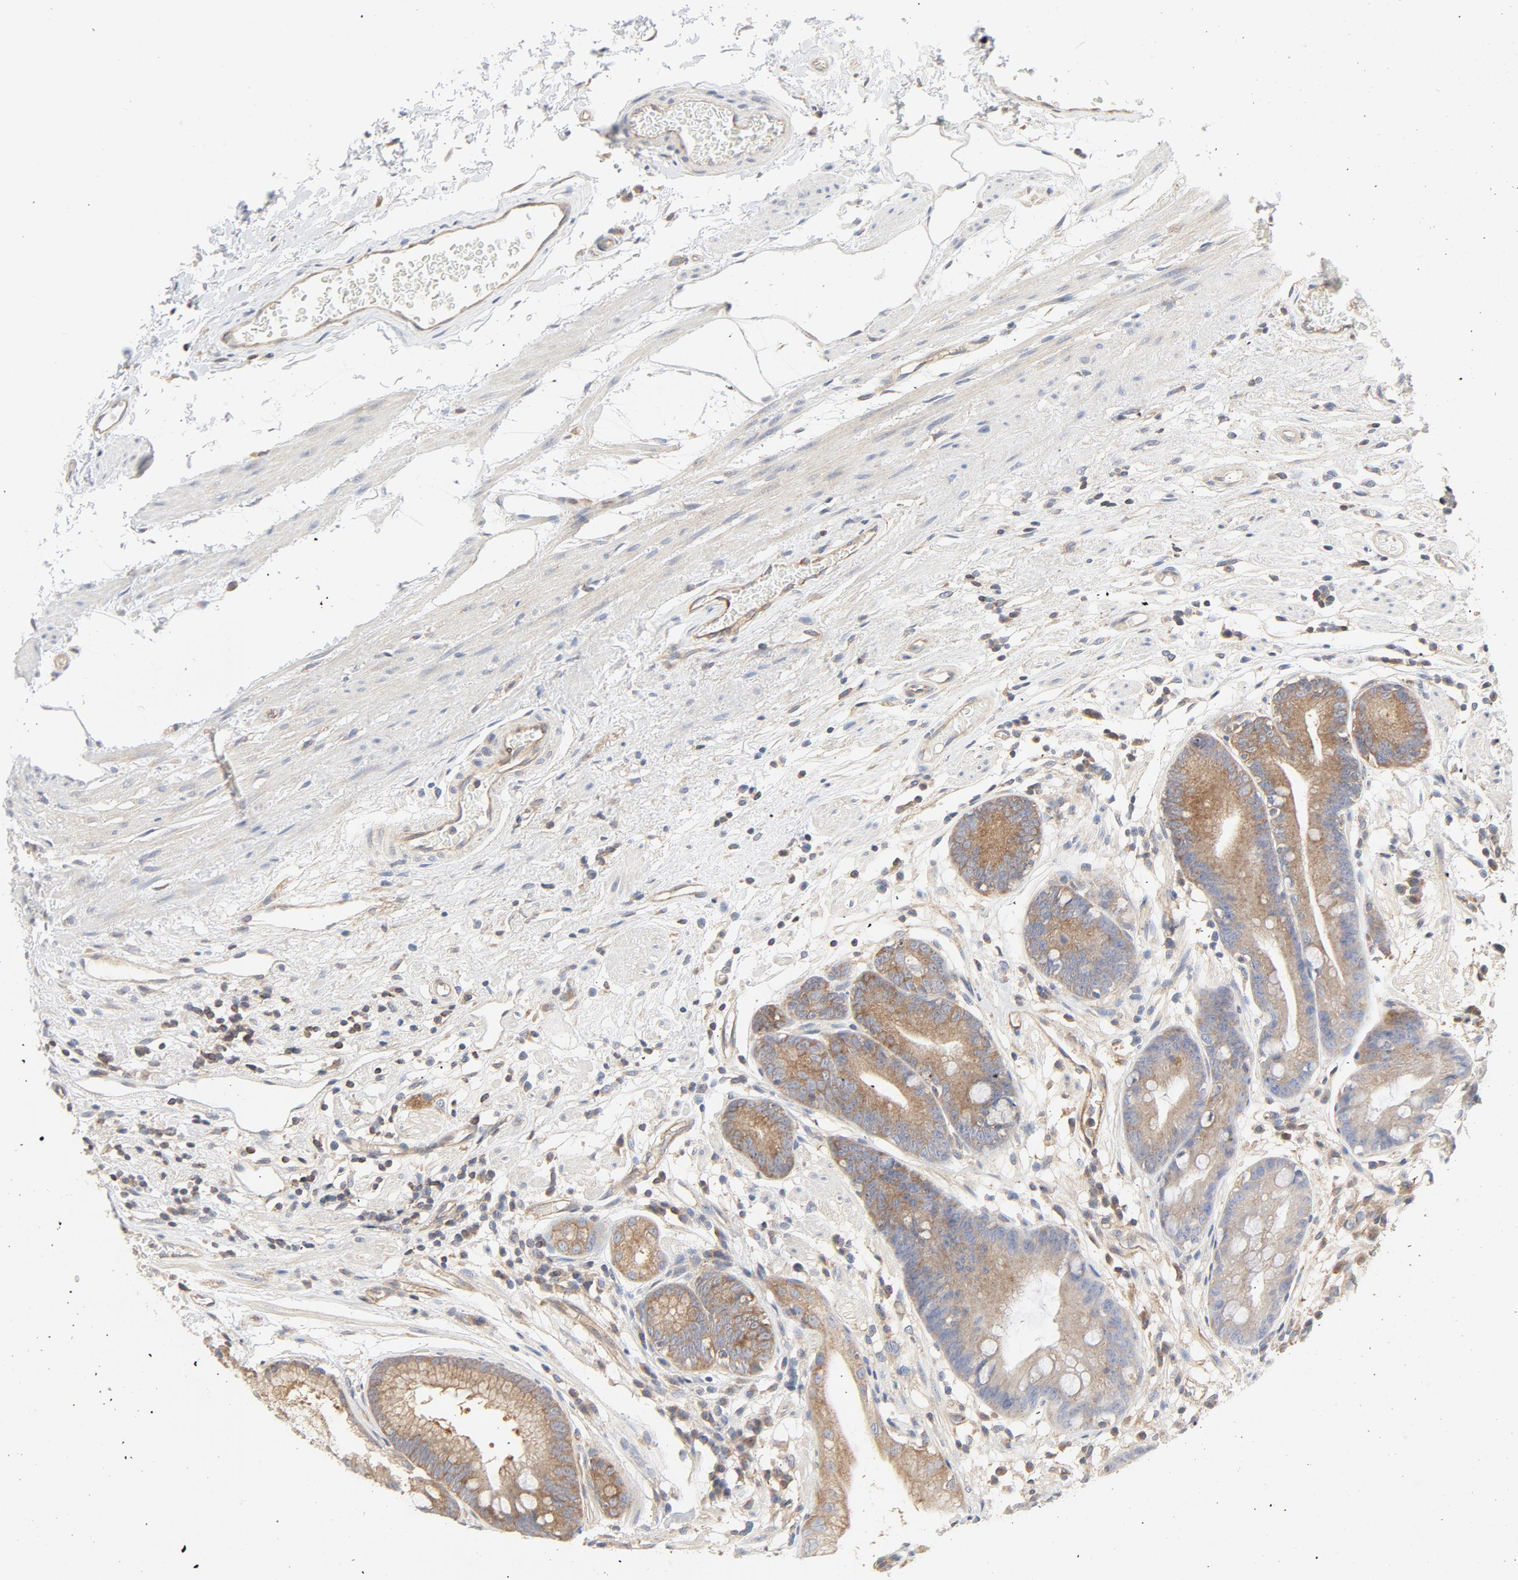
{"staining": {"intensity": "moderate", "quantity": "<25%", "location": "cytoplasmic/membranous"}, "tissue": "stomach", "cell_type": "Glandular cells", "image_type": "normal", "snomed": [{"axis": "morphology", "description": "Normal tissue, NOS"}, {"axis": "morphology", "description": "Inflammation, NOS"}, {"axis": "topography", "description": "Stomach, lower"}], "caption": "Unremarkable stomach was stained to show a protein in brown. There is low levels of moderate cytoplasmic/membranous expression in about <25% of glandular cells.", "gene": "RABEP1", "patient": {"sex": "male", "age": 59}}